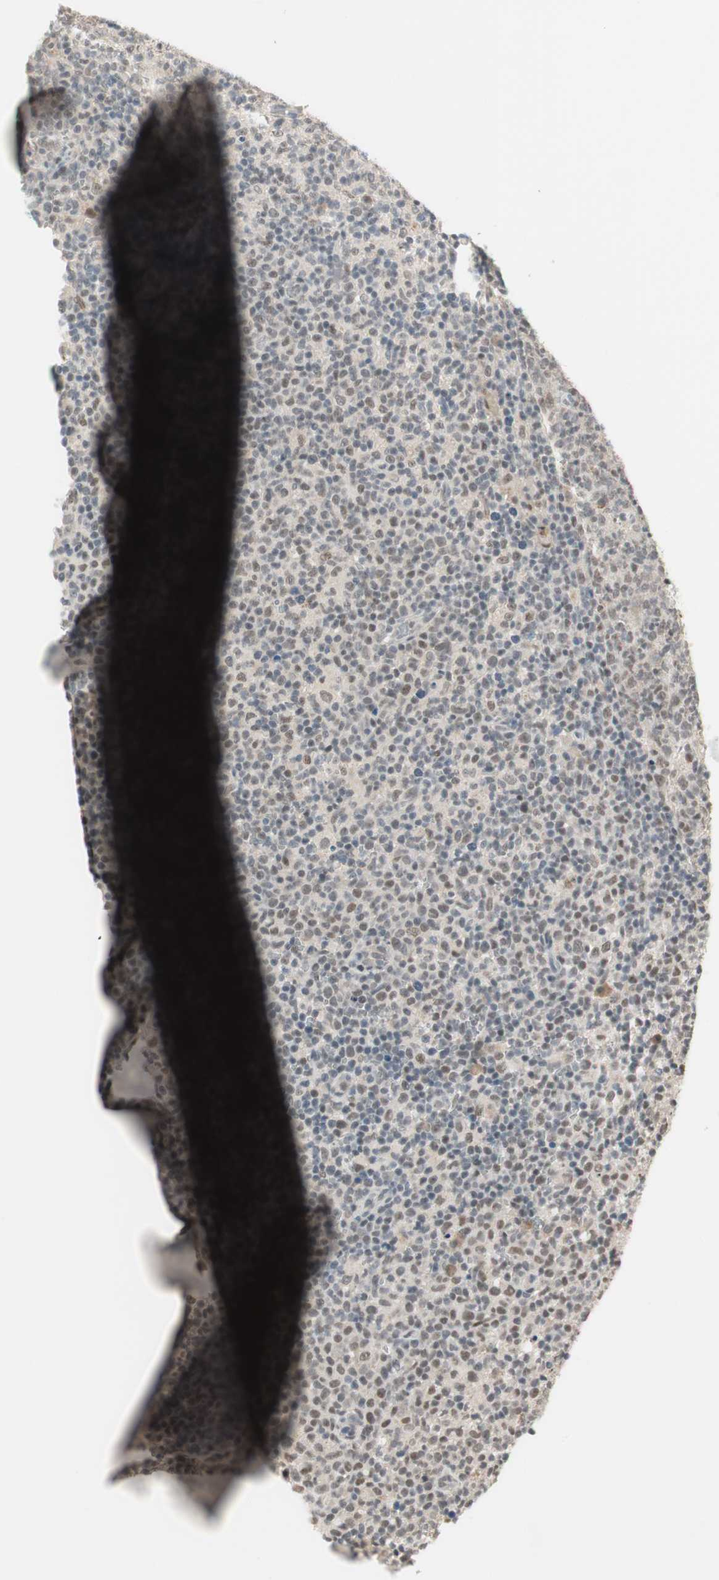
{"staining": {"intensity": "weak", "quantity": ">75%", "location": "nuclear"}, "tissue": "lymph node", "cell_type": "Germinal center cells", "image_type": "normal", "snomed": [{"axis": "morphology", "description": "Normal tissue, NOS"}, {"axis": "morphology", "description": "Inflammation, NOS"}, {"axis": "topography", "description": "Lymph node"}], "caption": "Protein staining exhibits weak nuclear staining in about >75% of germinal center cells in normal lymph node.", "gene": "RNGTT", "patient": {"sex": "male", "age": 55}}